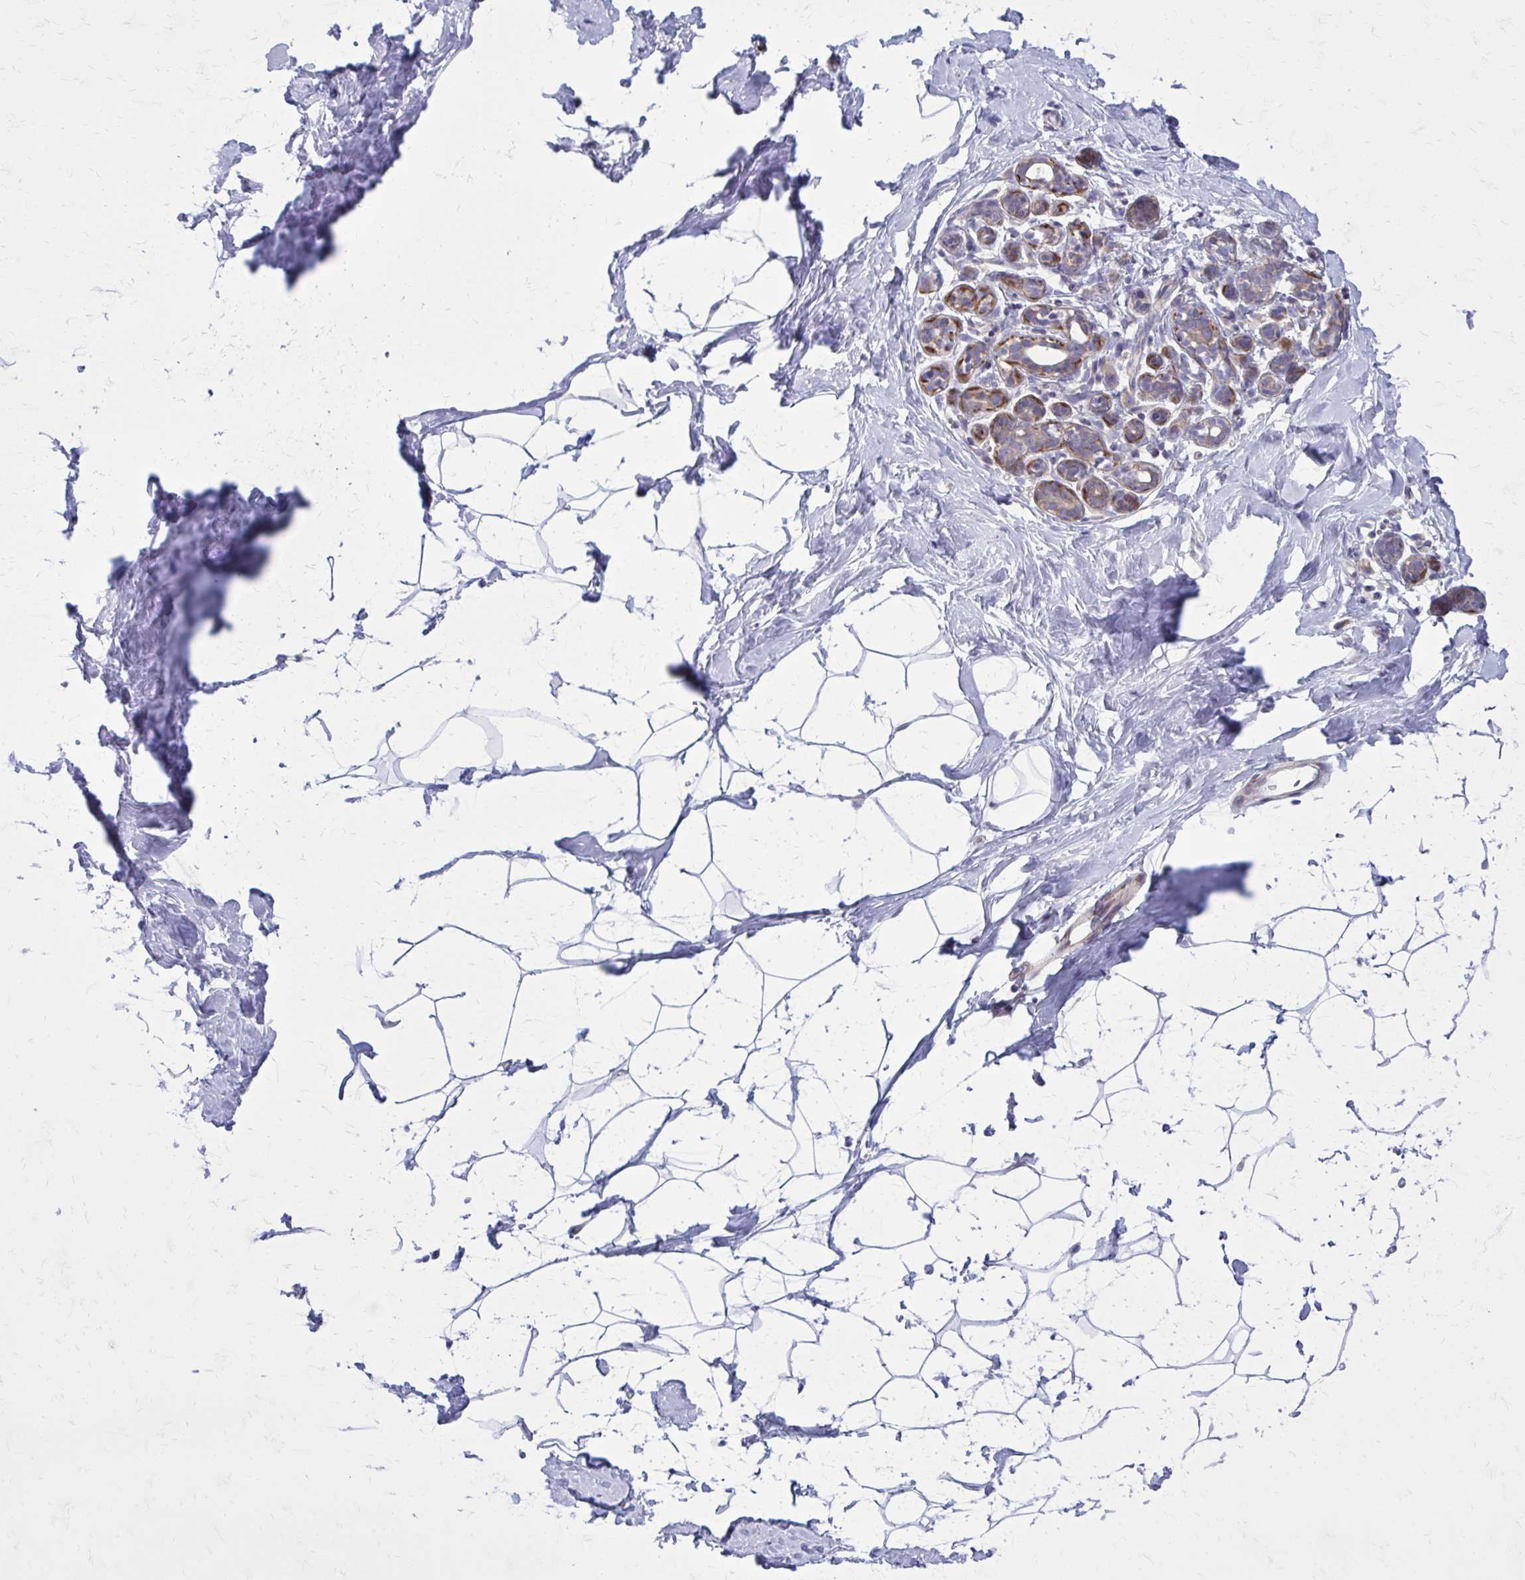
{"staining": {"intensity": "negative", "quantity": "none", "location": "none"}, "tissue": "breast", "cell_type": "Adipocytes", "image_type": "normal", "snomed": [{"axis": "morphology", "description": "Normal tissue, NOS"}, {"axis": "topography", "description": "Breast"}], "caption": "This is an IHC photomicrograph of benign breast. There is no staining in adipocytes.", "gene": "GIGYF2", "patient": {"sex": "female", "age": 32}}